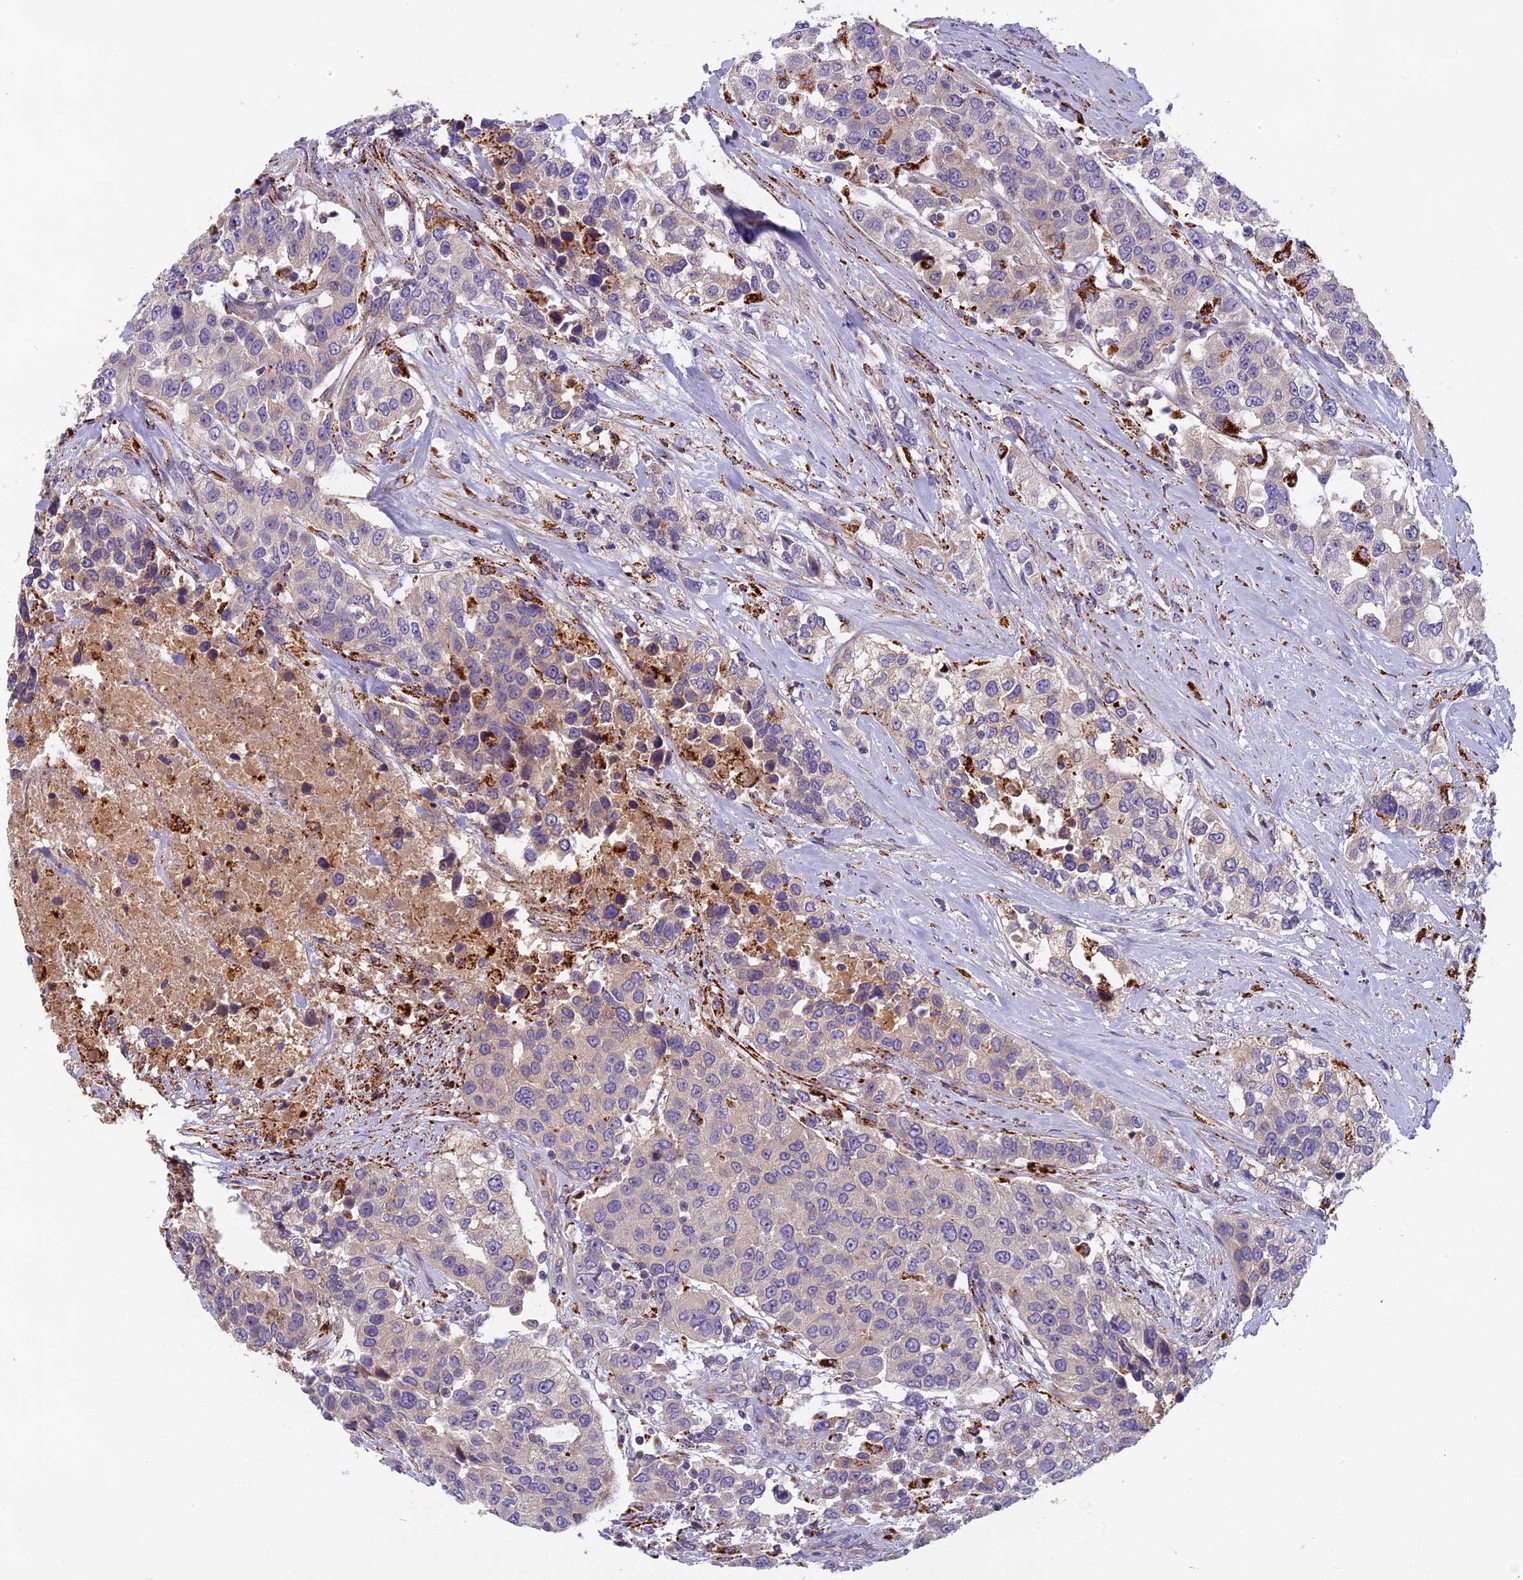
{"staining": {"intensity": "weak", "quantity": "<25%", "location": "cytoplasmic/membranous"}, "tissue": "urothelial cancer", "cell_type": "Tumor cells", "image_type": "cancer", "snomed": [{"axis": "morphology", "description": "Urothelial carcinoma, High grade"}, {"axis": "topography", "description": "Urinary bladder"}], "caption": "Human urothelial carcinoma (high-grade) stained for a protein using immunohistochemistry (IHC) displays no expression in tumor cells.", "gene": "SEMA7A", "patient": {"sex": "female", "age": 80}}